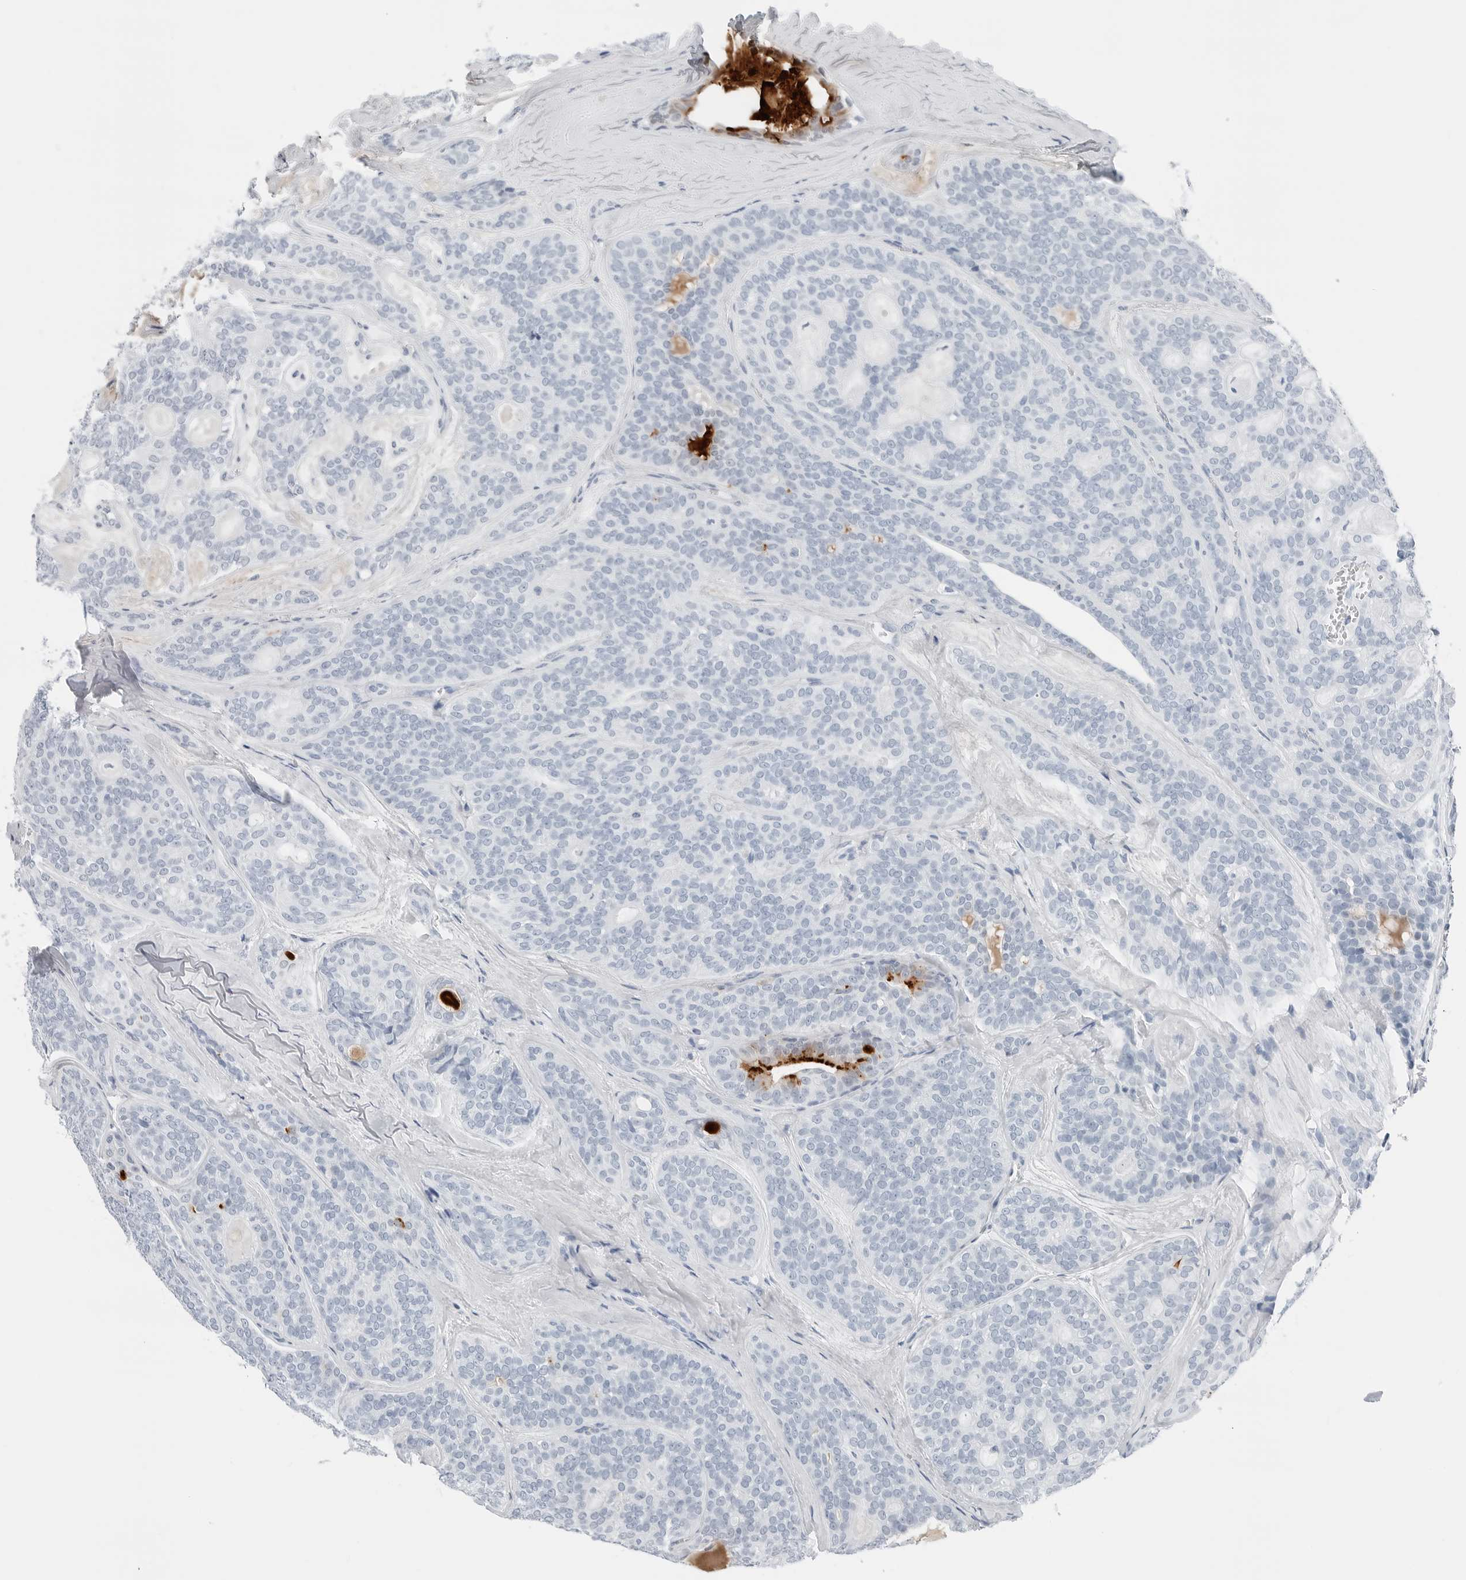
{"staining": {"intensity": "negative", "quantity": "none", "location": "none"}, "tissue": "head and neck cancer", "cell_type": "Tumor cells", "image_type": "cancer", "snomed": [{"axis": "morphology", "description": "Adenocarcinoma, NOS"}, {"axis": "topography", "description": "Head-Neck"}], "caption": "The photomicrograph reveals no staining of tumor cells in adenocarcinoma (head and neck). (DAB (3,3'-diaminobenzidine) immunohistochemistry, high magnification).", "gene": "SLPI", "patient": {"sex": "male", "age": 66}}